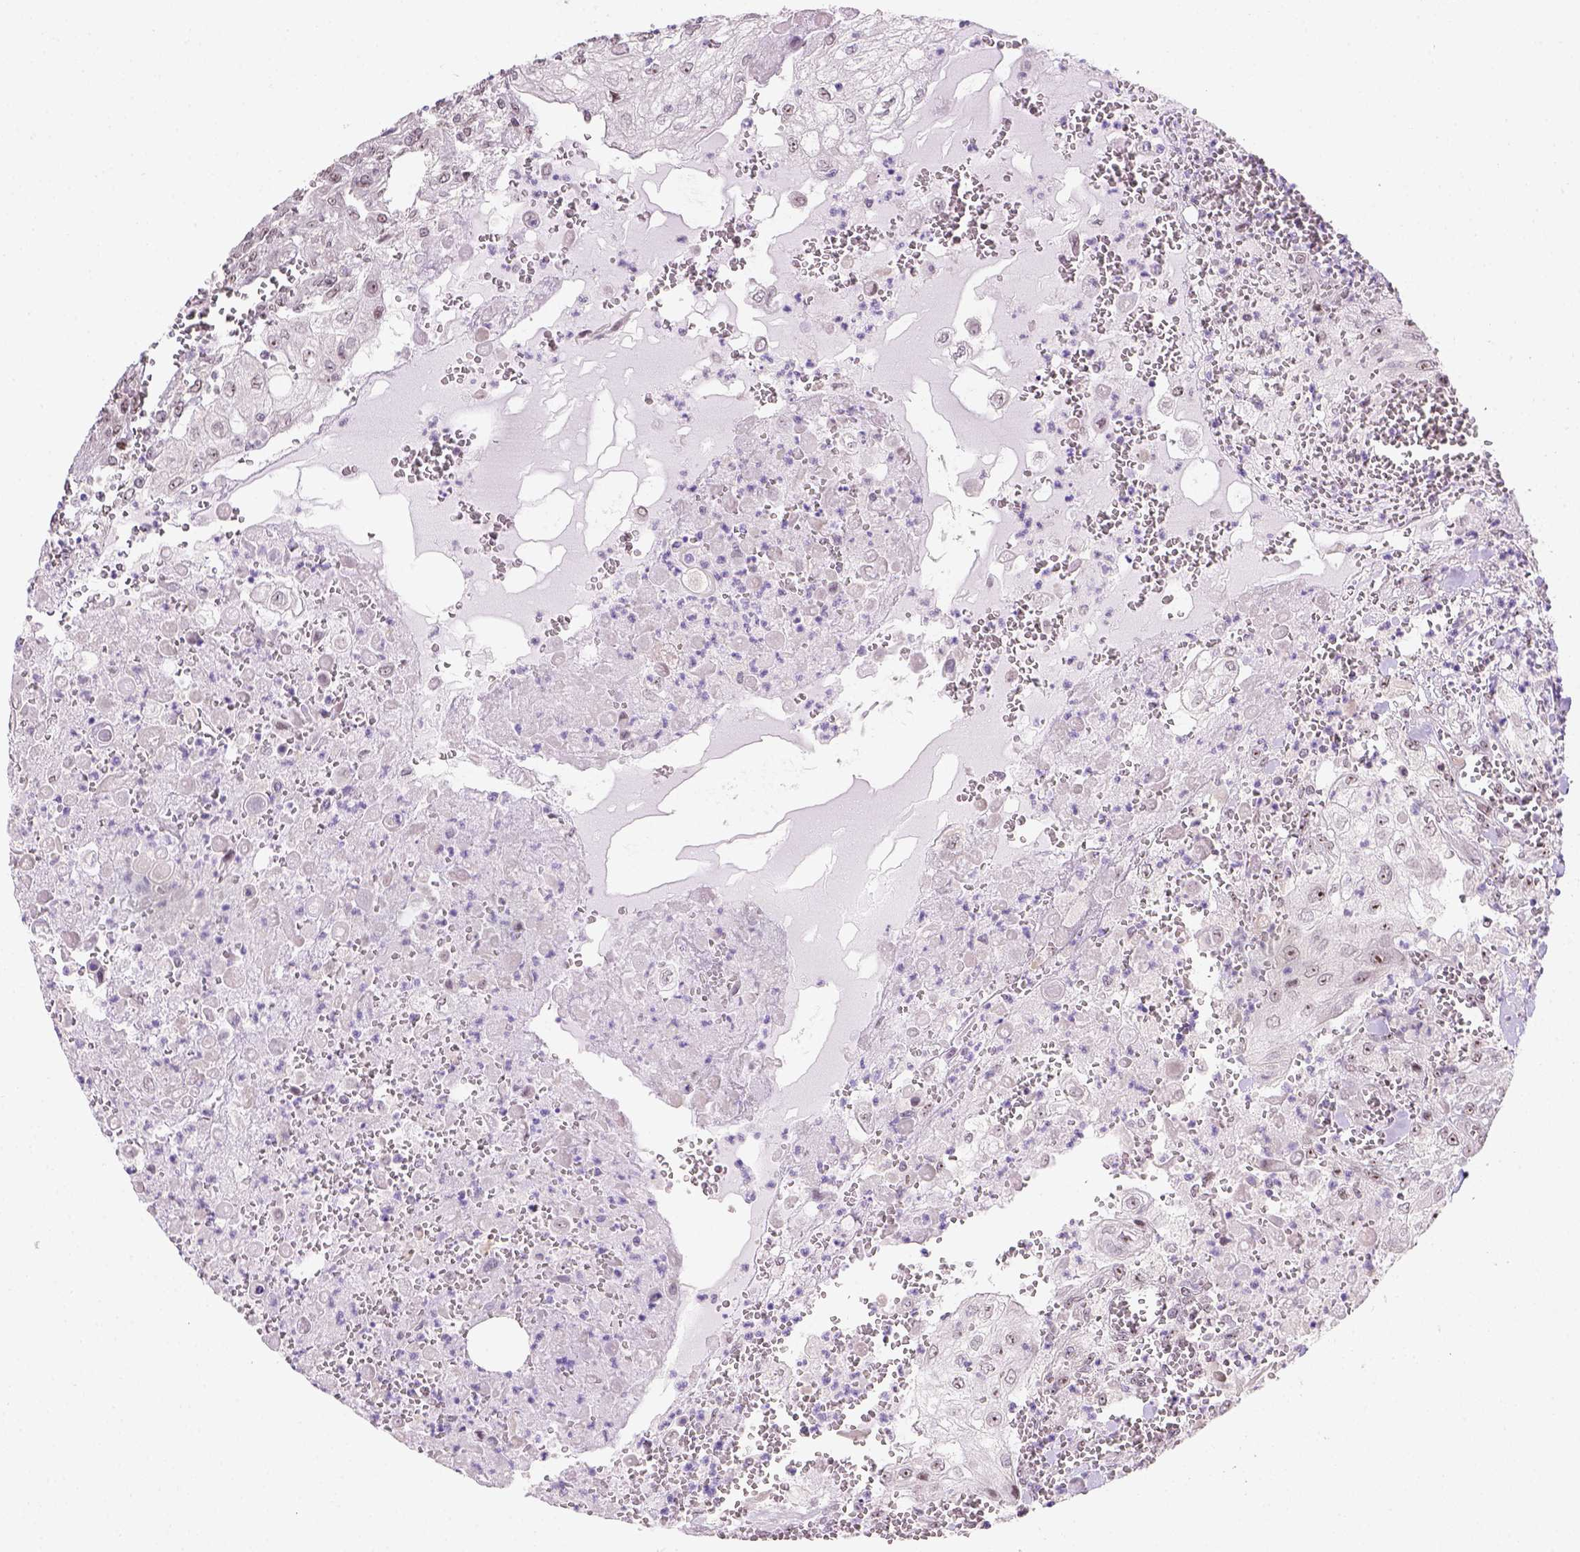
{"staining": {"intensity": "moderate", "quantity": "<25%", "location": "nuclear"}, "tissue": "urothelial cancer", "cell_type": "Tumor cells", "image_type": "cancer", "snomed": [{"axis": "morphology", "description": "Urothelial carcinoma, High grade"}, {"axis": "topography", "description": "Urinary bladder"}], "caption": "Protein analysis of high-grade urothelial carcinoma tissue exhibits moderate nuclear staining in approximately <25% of tumor cells.", "gene": "DDX50", "patient": {"sex": "male", "age": 62}}